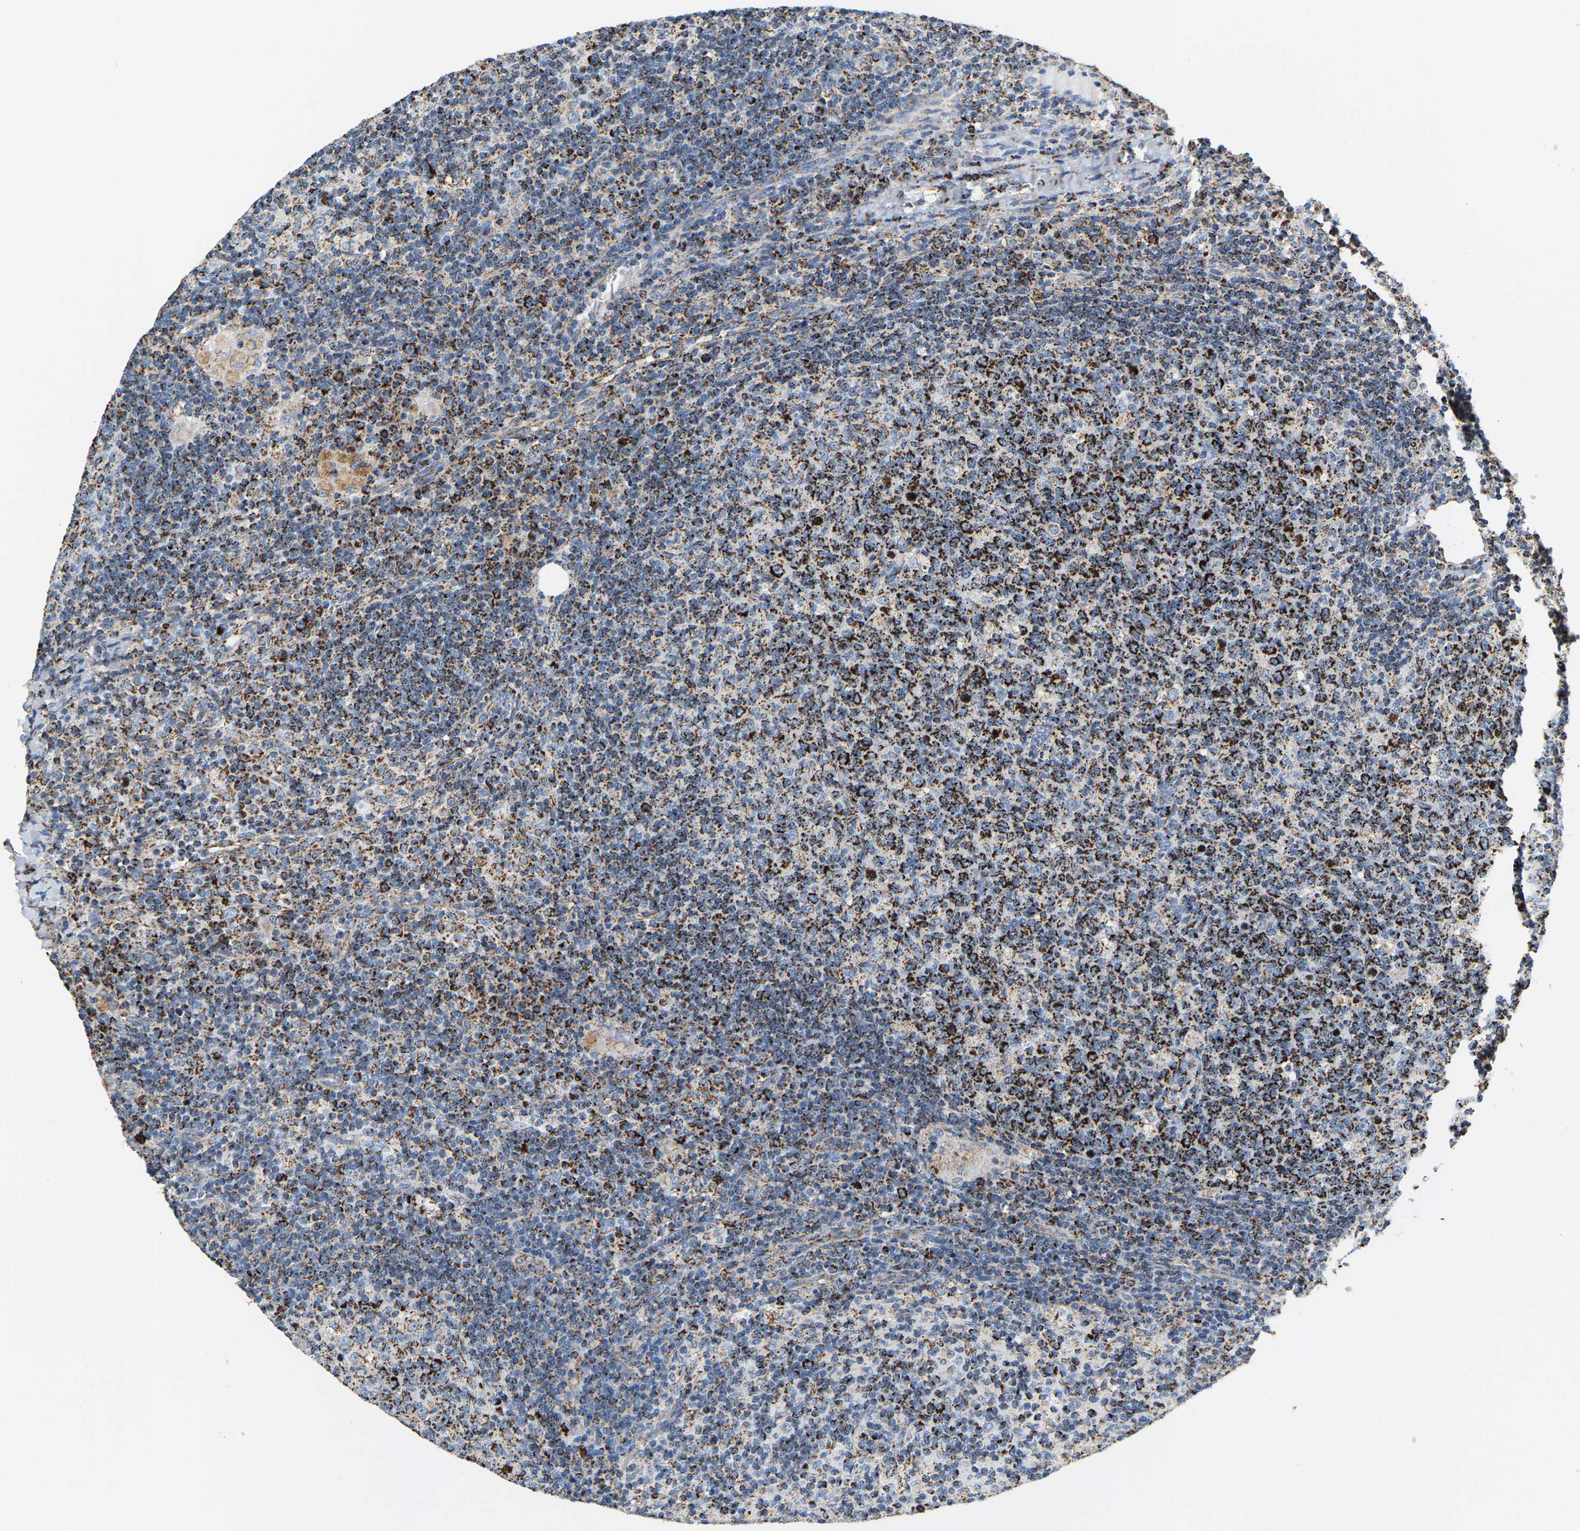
{"staining": {"intensity": "strong", "quantity": ">75%", "location": "cytoplasmic/membranous"}, "tissue": "lymph node", "cell_type": "Germinal center cells", "image_type": "normal", "snomed": [{"axis": "morphology", "description": "Normal tissue, NOS"}, {"axis": "morphology", "description": "Inflammation, NOS"}, {"axis": "topography", "description": "Lymph node"}], "caption": "A histopathology image of human lymph node stained for a protein exhibits strong cytoplasmic/membranous brown staining in germinal center cells.", "gene": "SHMT2", "patient": {"sex": "male", "age": 55}}